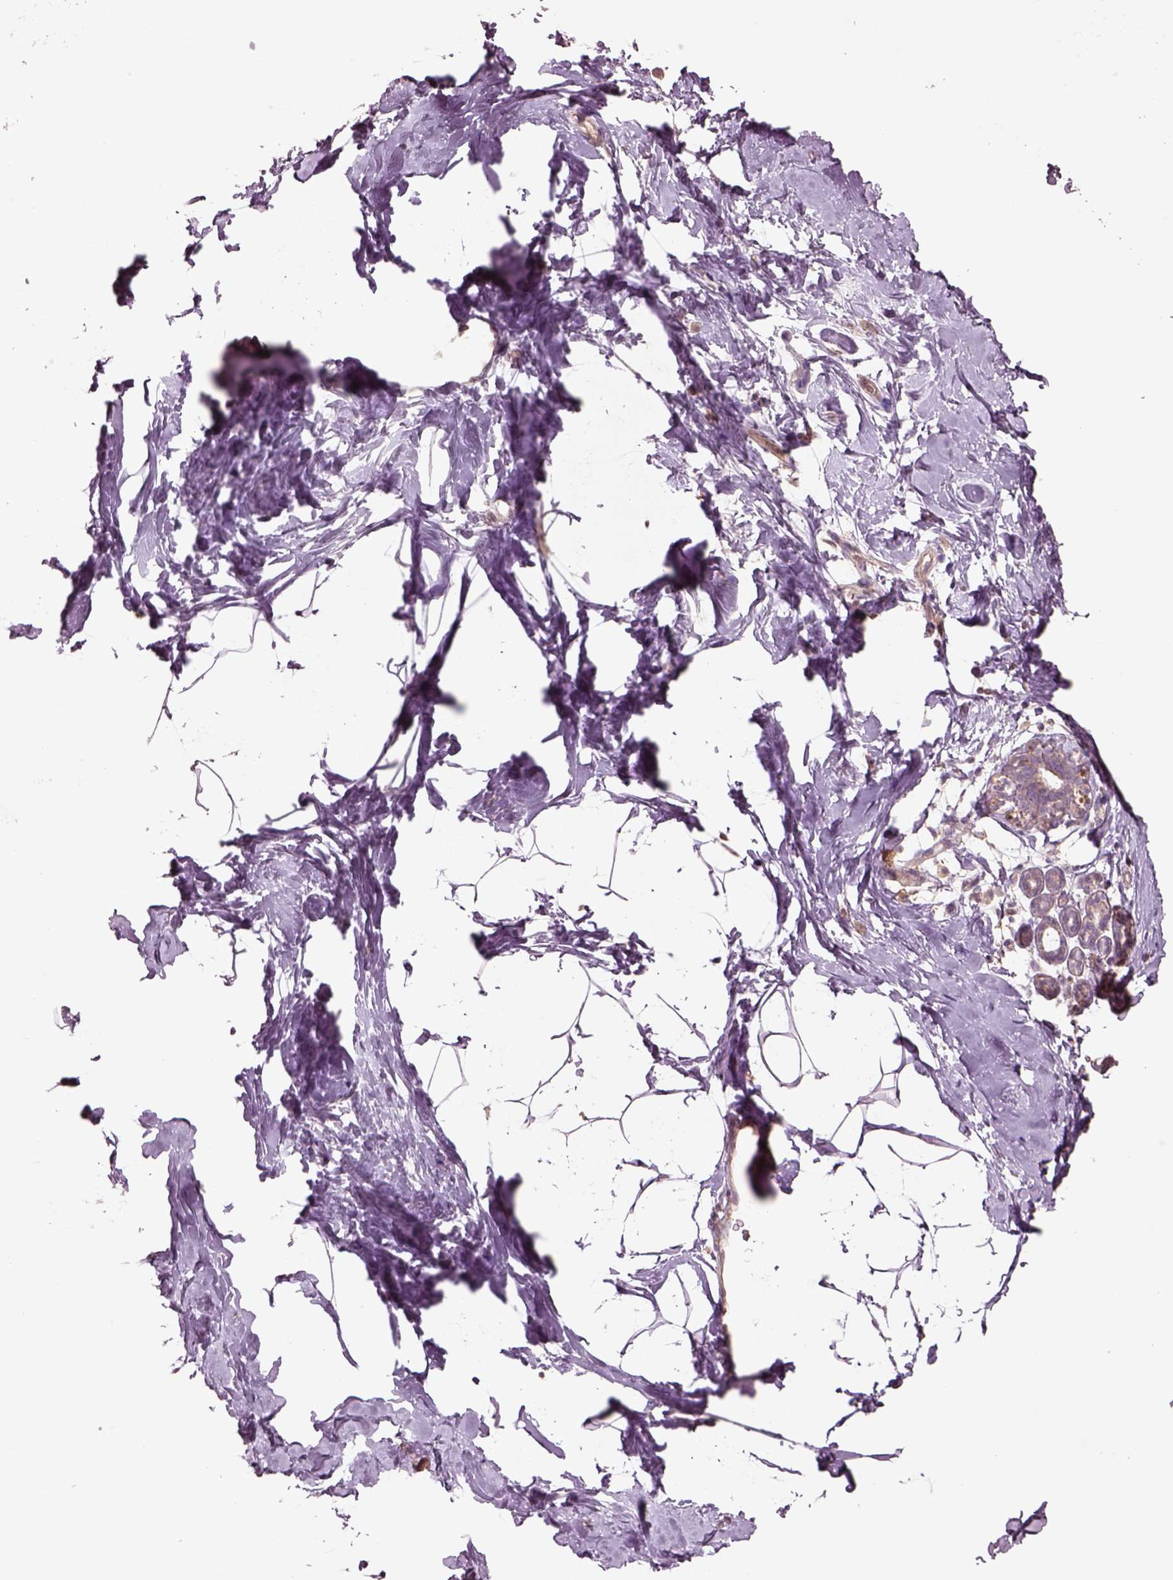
{"staining": {"intensity": "negative", "quantity": "none", "location": "none"}, "tissue": "breast", "cell_type": "Adipocytes", "image_type": "normal", "snomed": [{"axis": "morphology", "description": "Normal tissue, NOS"}, {"axis": "topography", "description": "Breast"}], "caption": "Breast was stained to show a protein in brown. There is no significant staining in adipocytes. The staining was performed using DAB to visualize the protein expression in brown, while the nuclei were stained in blue with hematoxylin (Magnification: 20x).", "gene": "SLC25A31", "patient": {"sex": "female", "age": 32}}